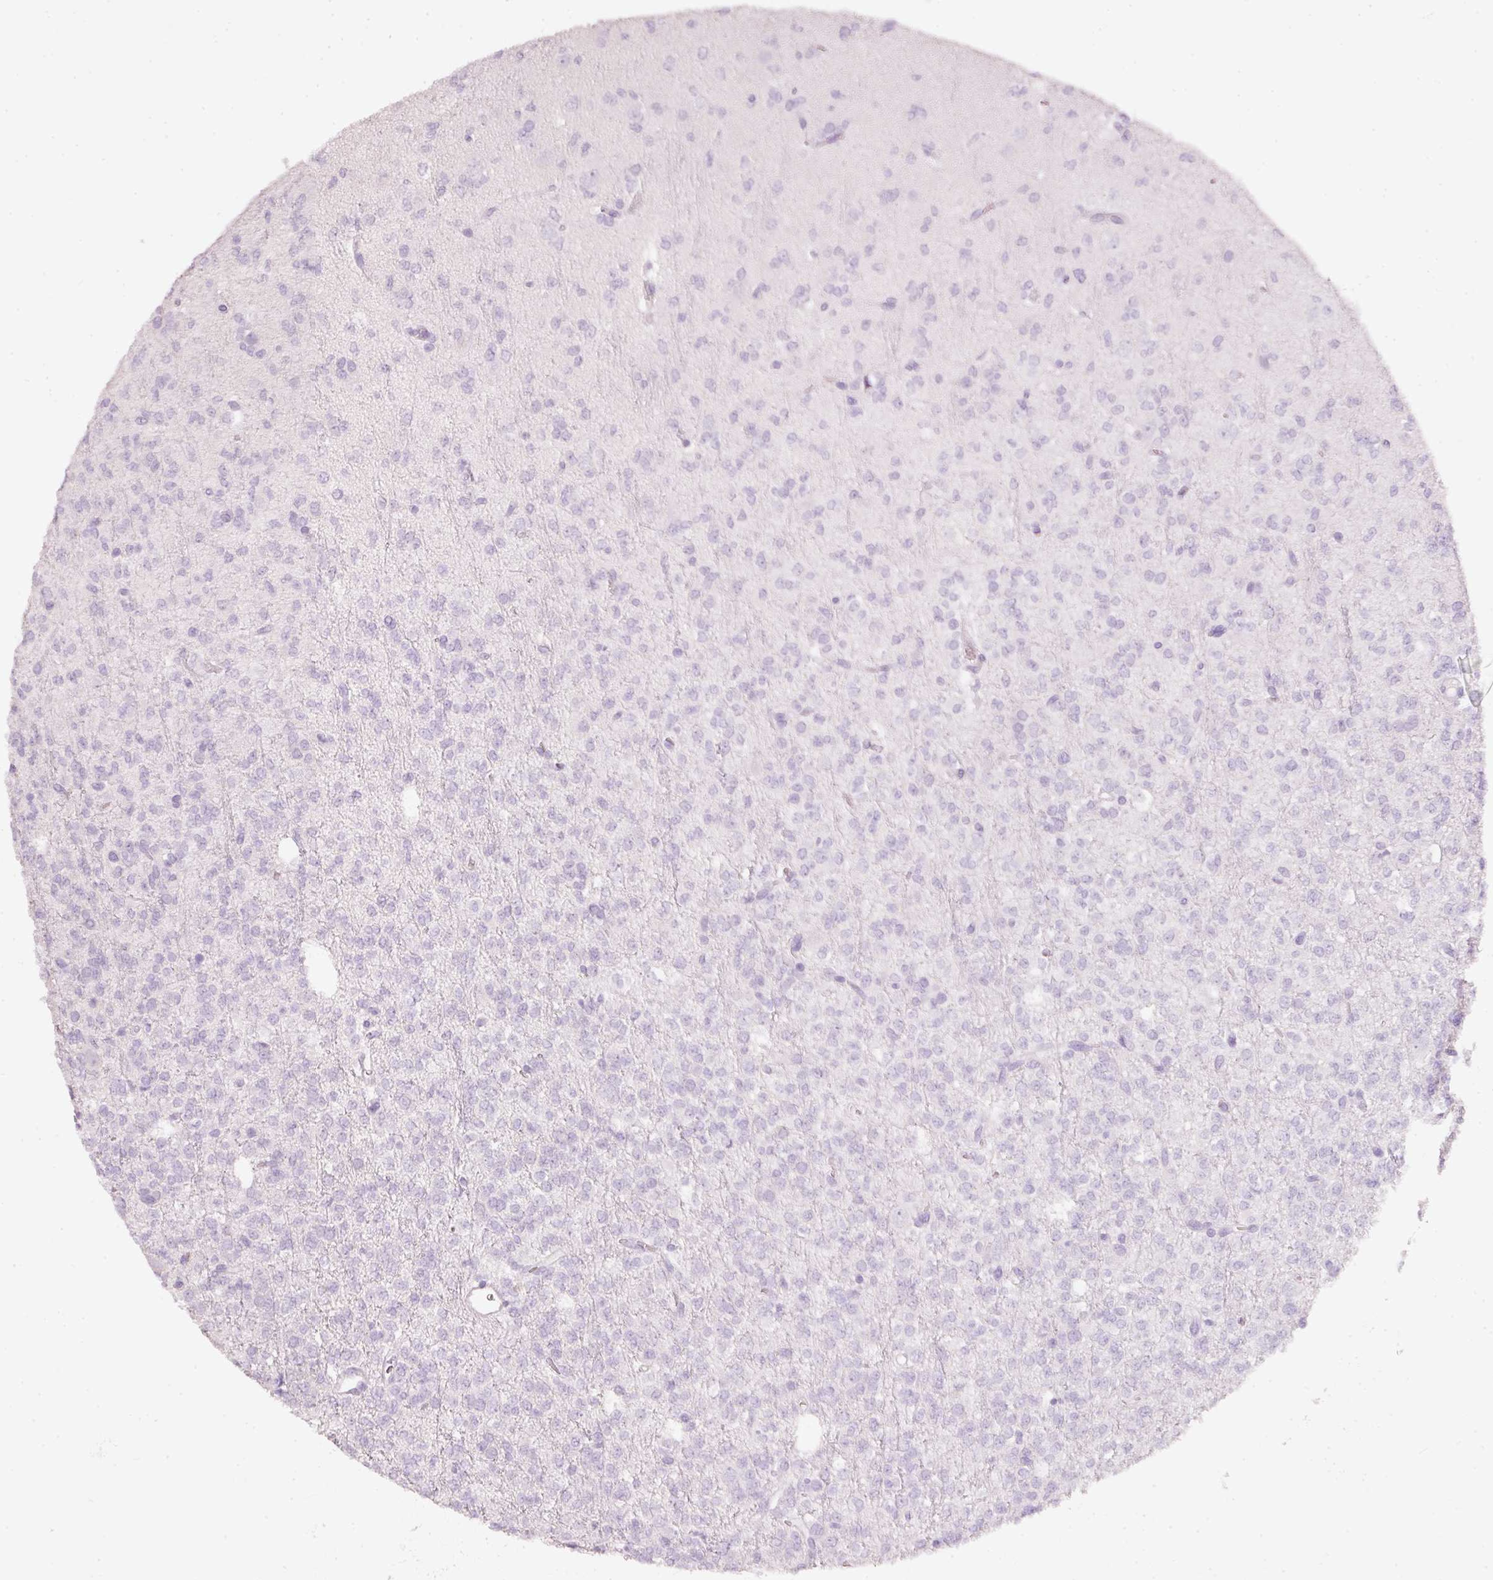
{"staining": {"intensity": "negative", "quantity": "none", "location": "none"}, "tissue": "glioma", "cell_type": "Tumor cells", "image_type": "cancer", "snomed": [{"axis": "morphology", "description": "Glioma, malignant, Low grade"}, {"axis": "topography", "description": "Brain"}], "caption": "Malignant glioma (low-grade) stained for a protein using immunohistochemistry reveals no staining tumor cells.", "gene": "PDXDC1", "patient": {"sex": "female", "age": 33}}